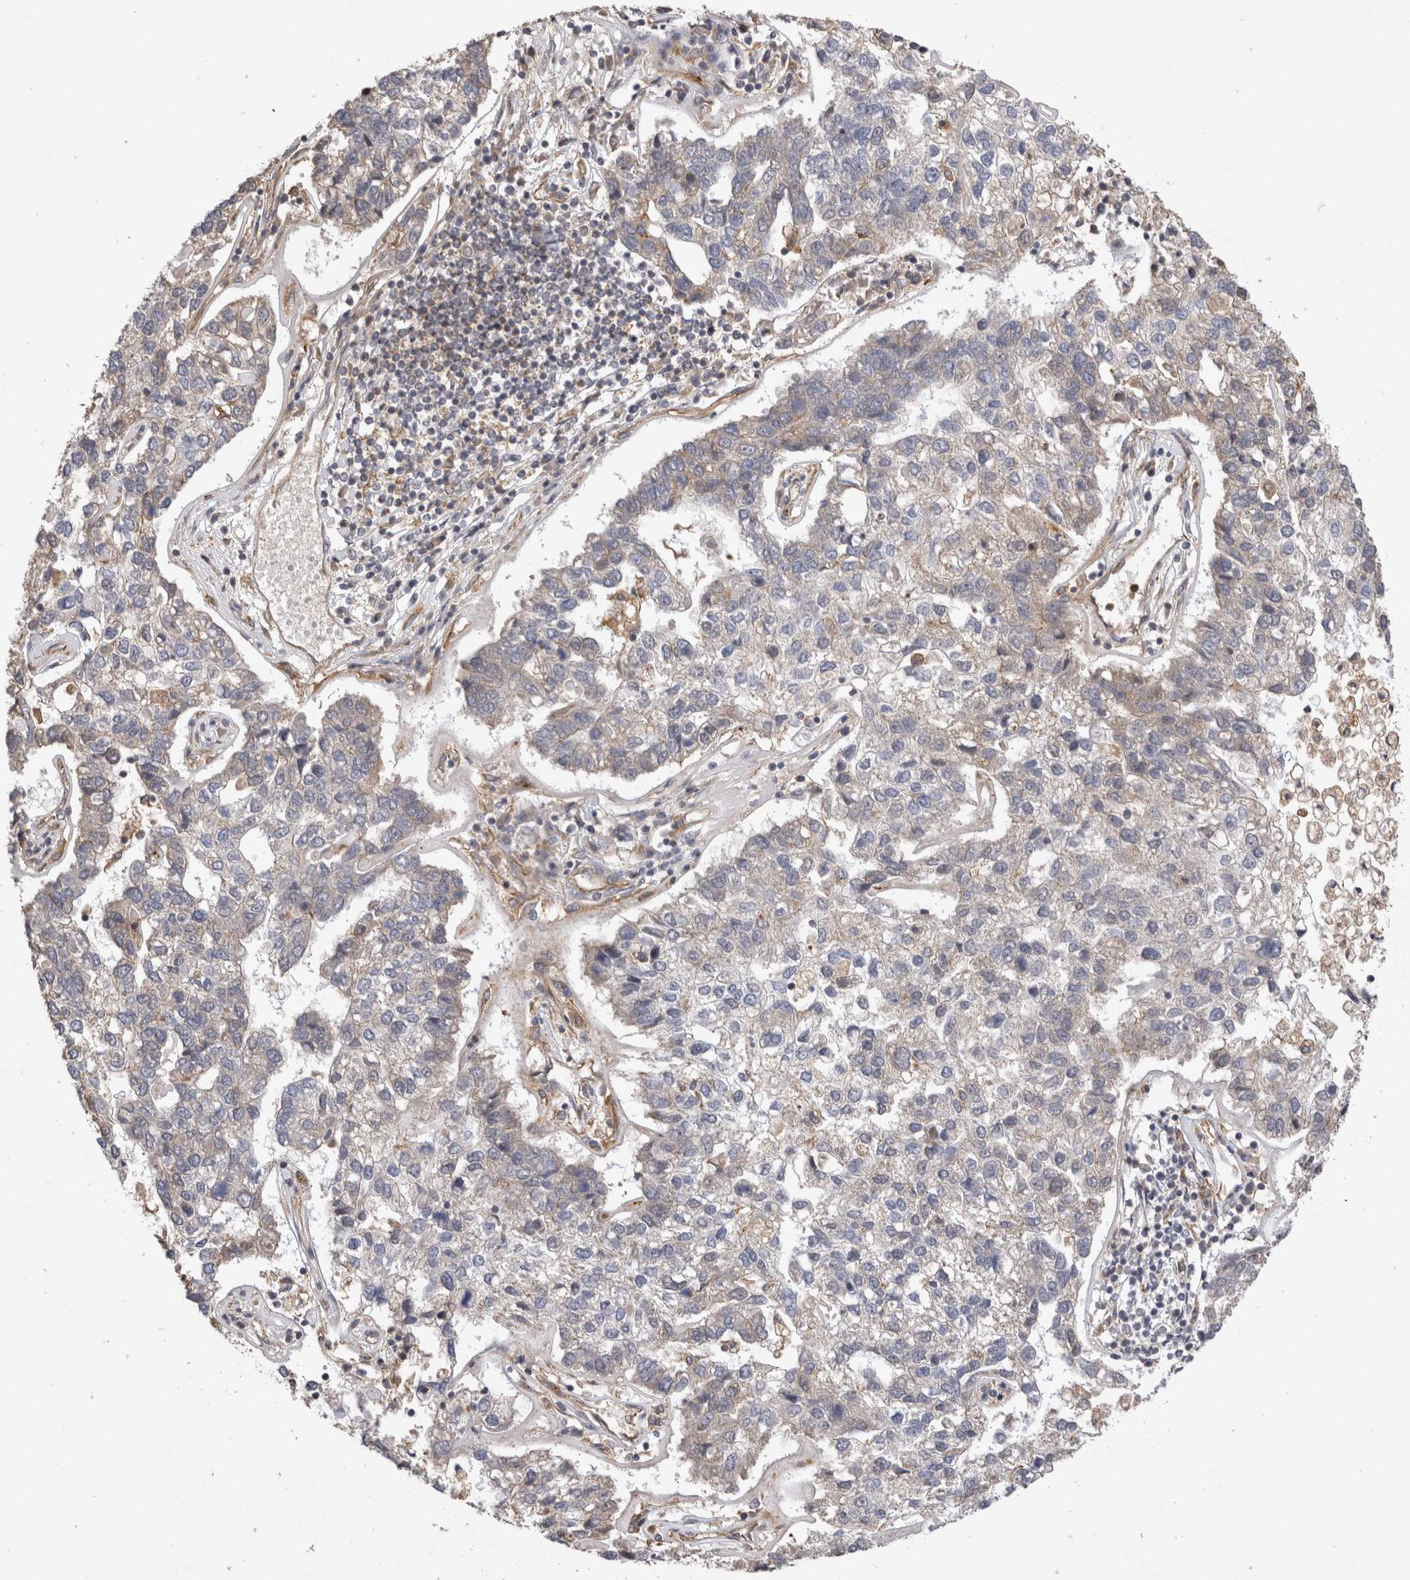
{"staining": {"intensity": "weak", "quantity": "<25%", "location": "cytoplasmic/membranous"}, "tissue": "pancreatic cancer", "cell_type": "Tumor cells", "image_type": "cancer", "snomed": [{"axis": "morphology", "description": "Adenocarcinoma, NOS"}, {"axis": "topography", "description": "Pancreas"}], "caption": "This micrograph is of pancreatic adenocarcinoma stained with immunohistochemistry to label a protein in brown with the nuclei are counter-stained blue. There is no staining in tumor cells. Nuclei are stained in blue.", "gene": "BNIP2", "patient": {"sex": "female", "age": 61}}